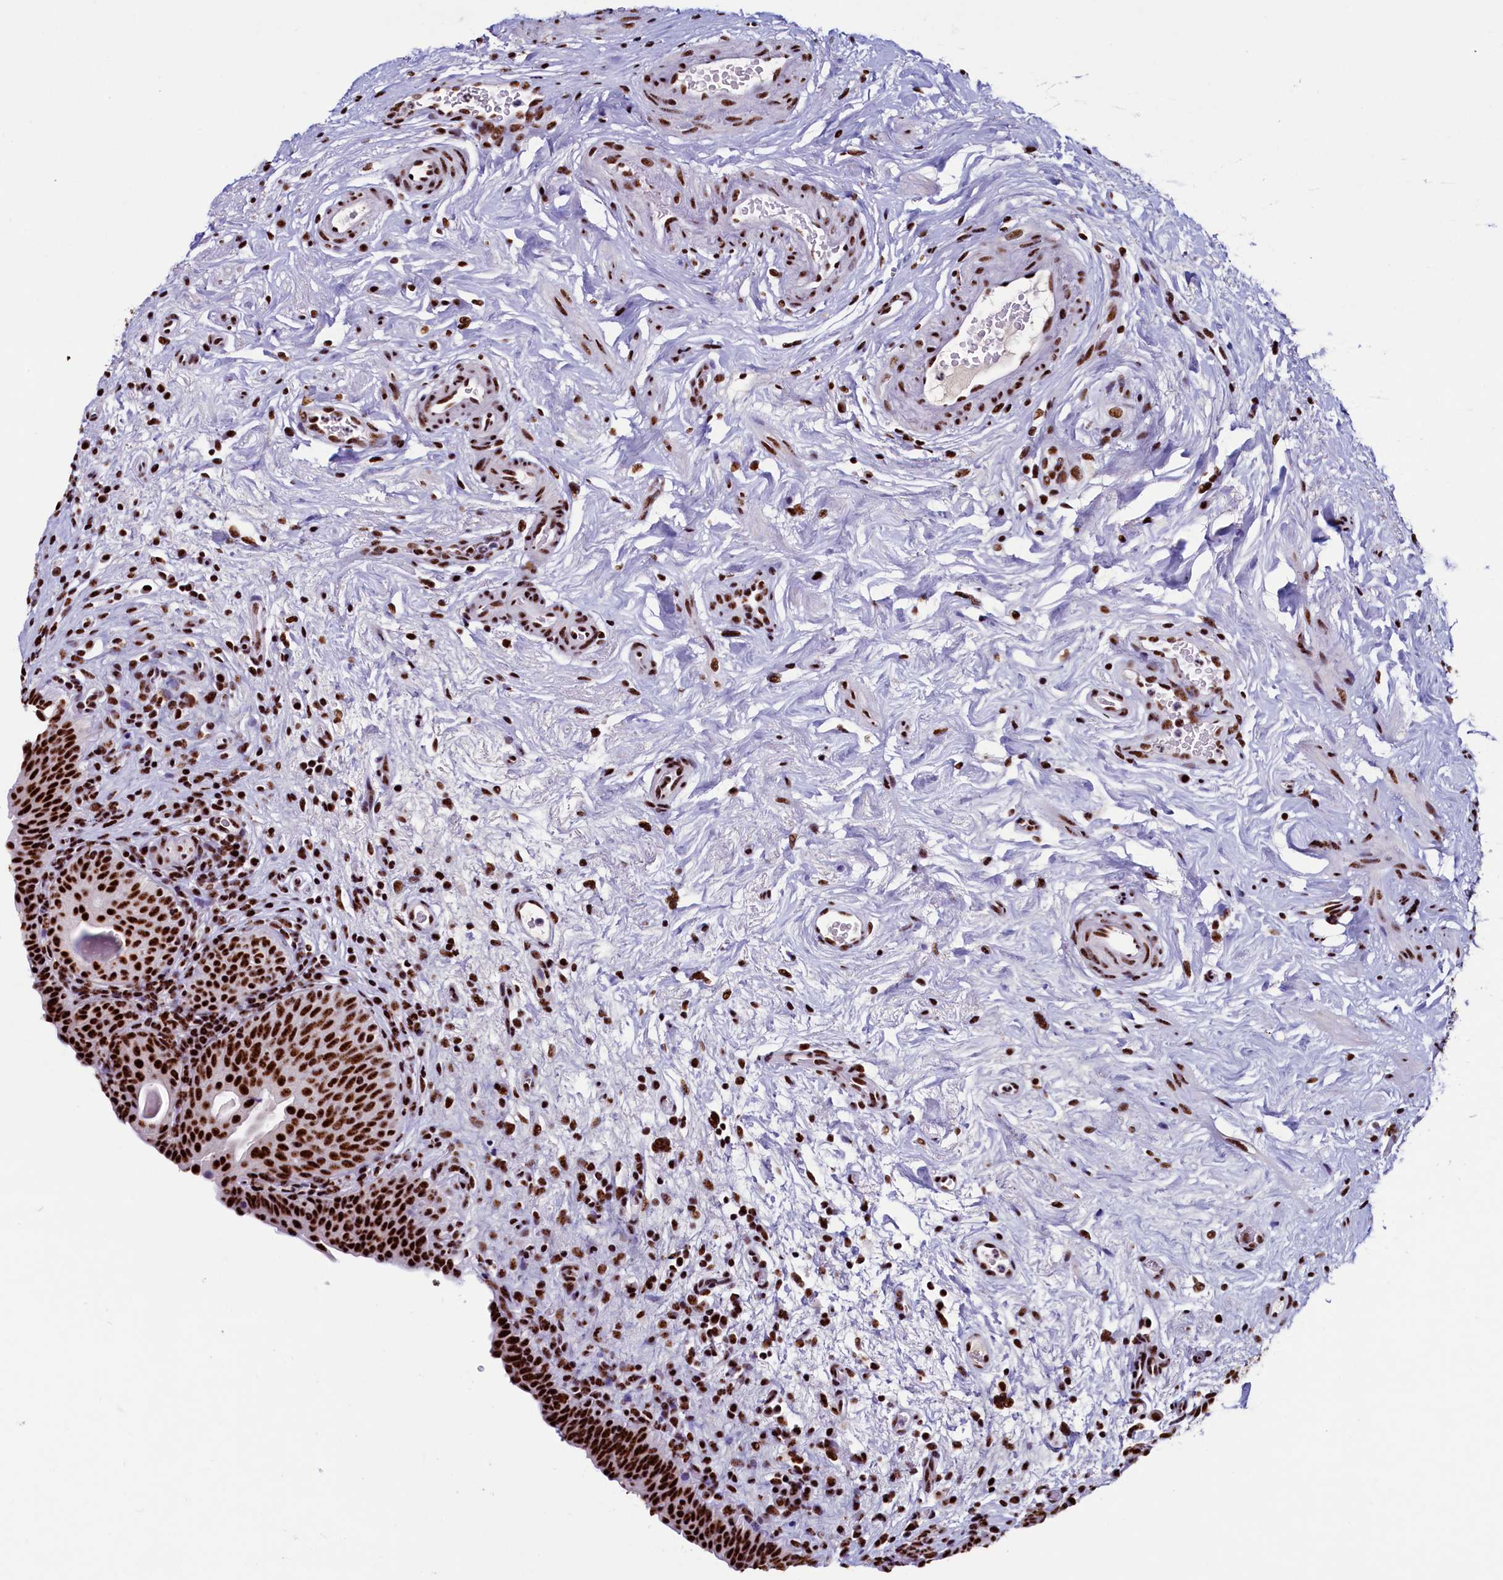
{"staining": {"intensity": "strong", "quantity": ">75%", "location": "nuclear"}, "tissue": "urinary bladder", "cell_type": "Urothelial cells", "image_type": "normal", "snomed": [{"axis": "morphology", "description": "Normal tissue, NOS"}, {"axis": "topography", "description": "Urinary bladder"}], "caption": "A micrograph of urinary bladder stained for a protein exhibits strong nuclear brown staining in urothelial cells.", "gene": "SRRM2", "patient": {"sex": "male", "age": 83}}